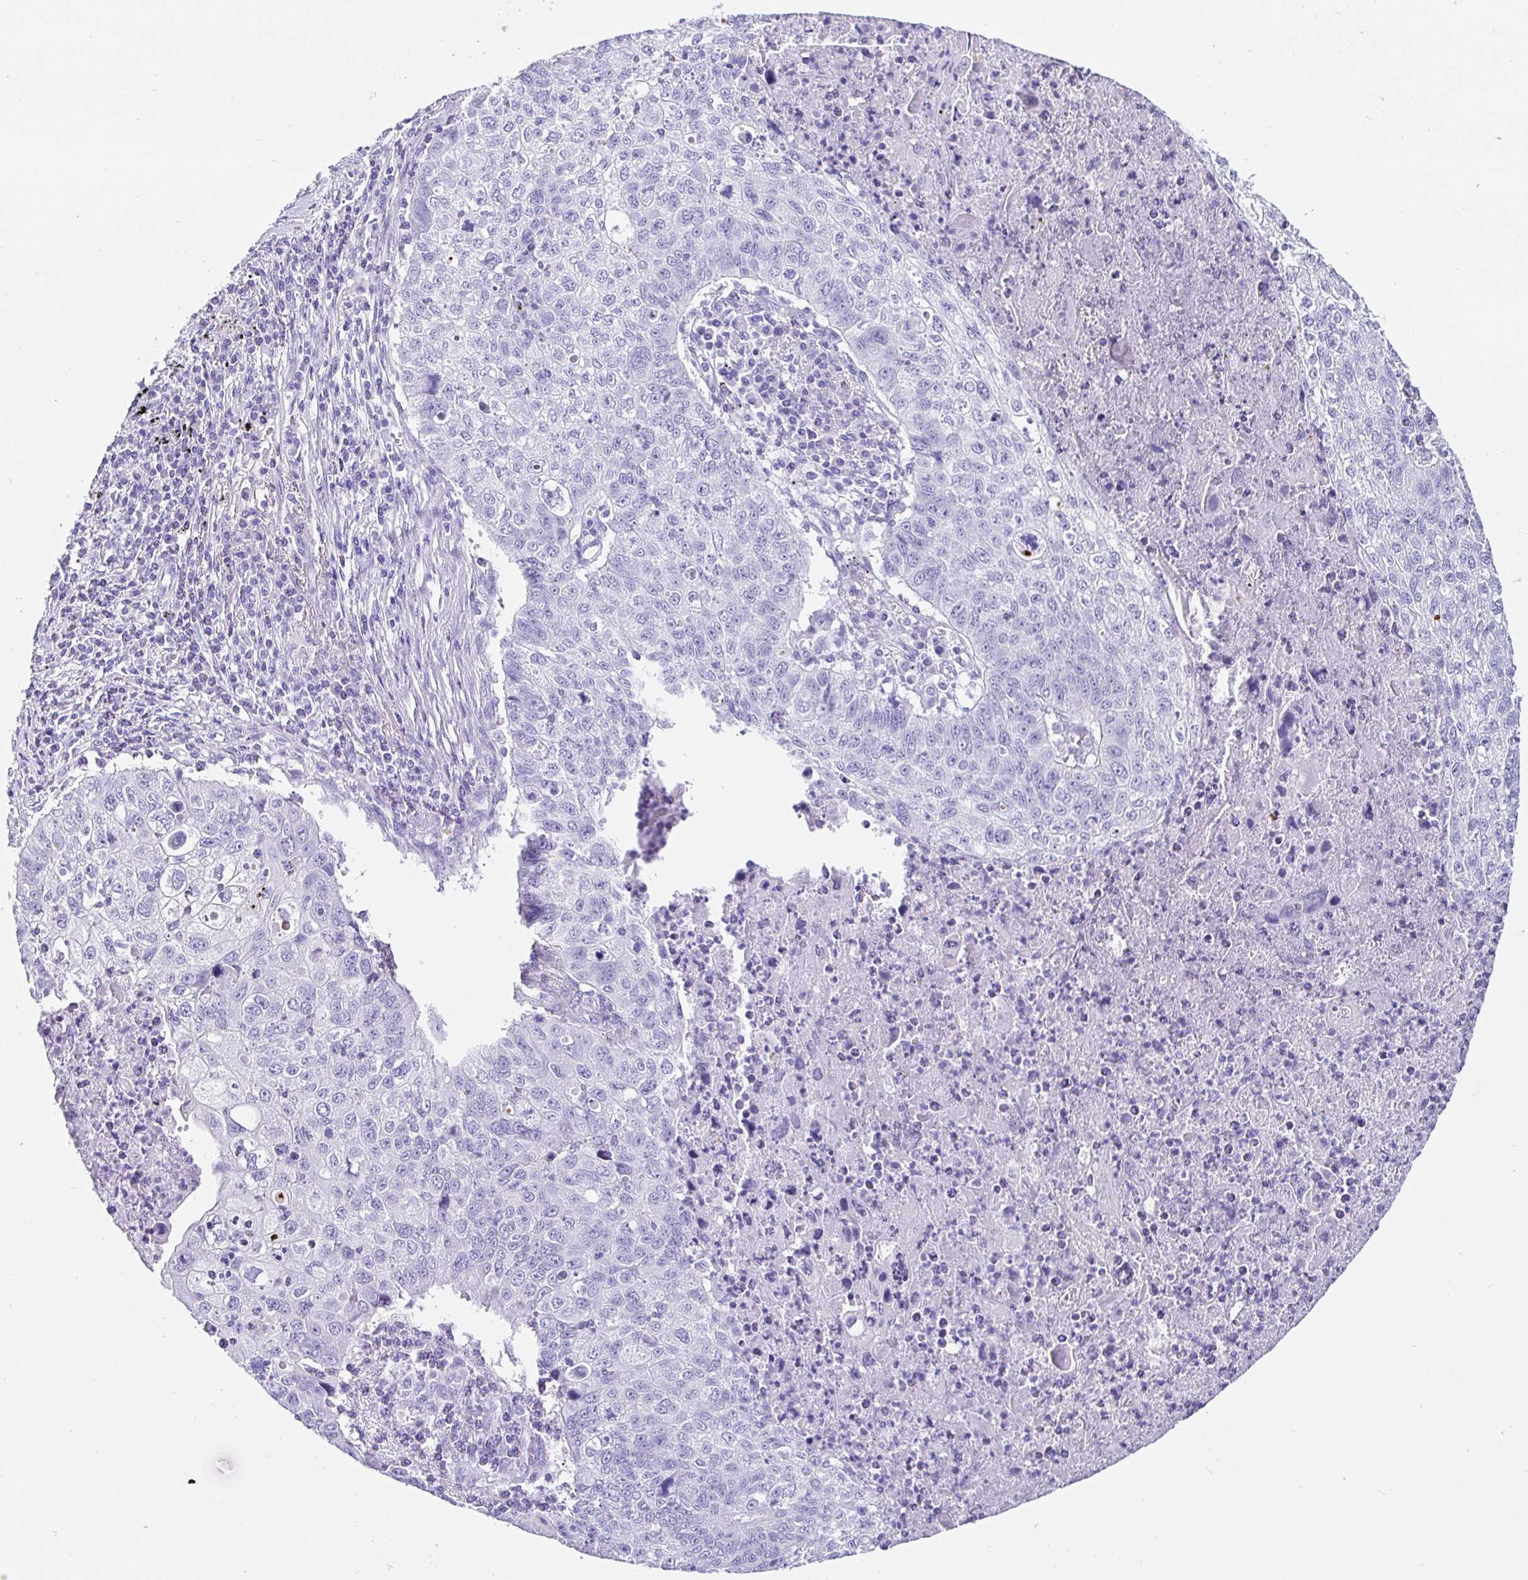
{"staining": {"intensity": "negative", "quantity": "none", "location": "none"}, "tissue": "lung cancer", "cell_type": "Tumor cells", "image_type": "cancer", "snomed": [{"axis": "morphology", "description": "Normal morphology"}, {"axis": "morphology", "description": "Aneuploidy"}, {"axis": "morphology", "description": "Squamous cell carcinoma, NOS"}, {"axis": "topography", "description": "Lymph node"}, {"axis": "topography", "description": "Lung"}], "caption": "Immunohistochemistry photomicrograph of lung cancer (aneuploidy) stained for a protein (brown), which reveals no staining in tumor cells.", "gene": "PRAMEF19", "patient": {"sex": "female", "age": 76}}